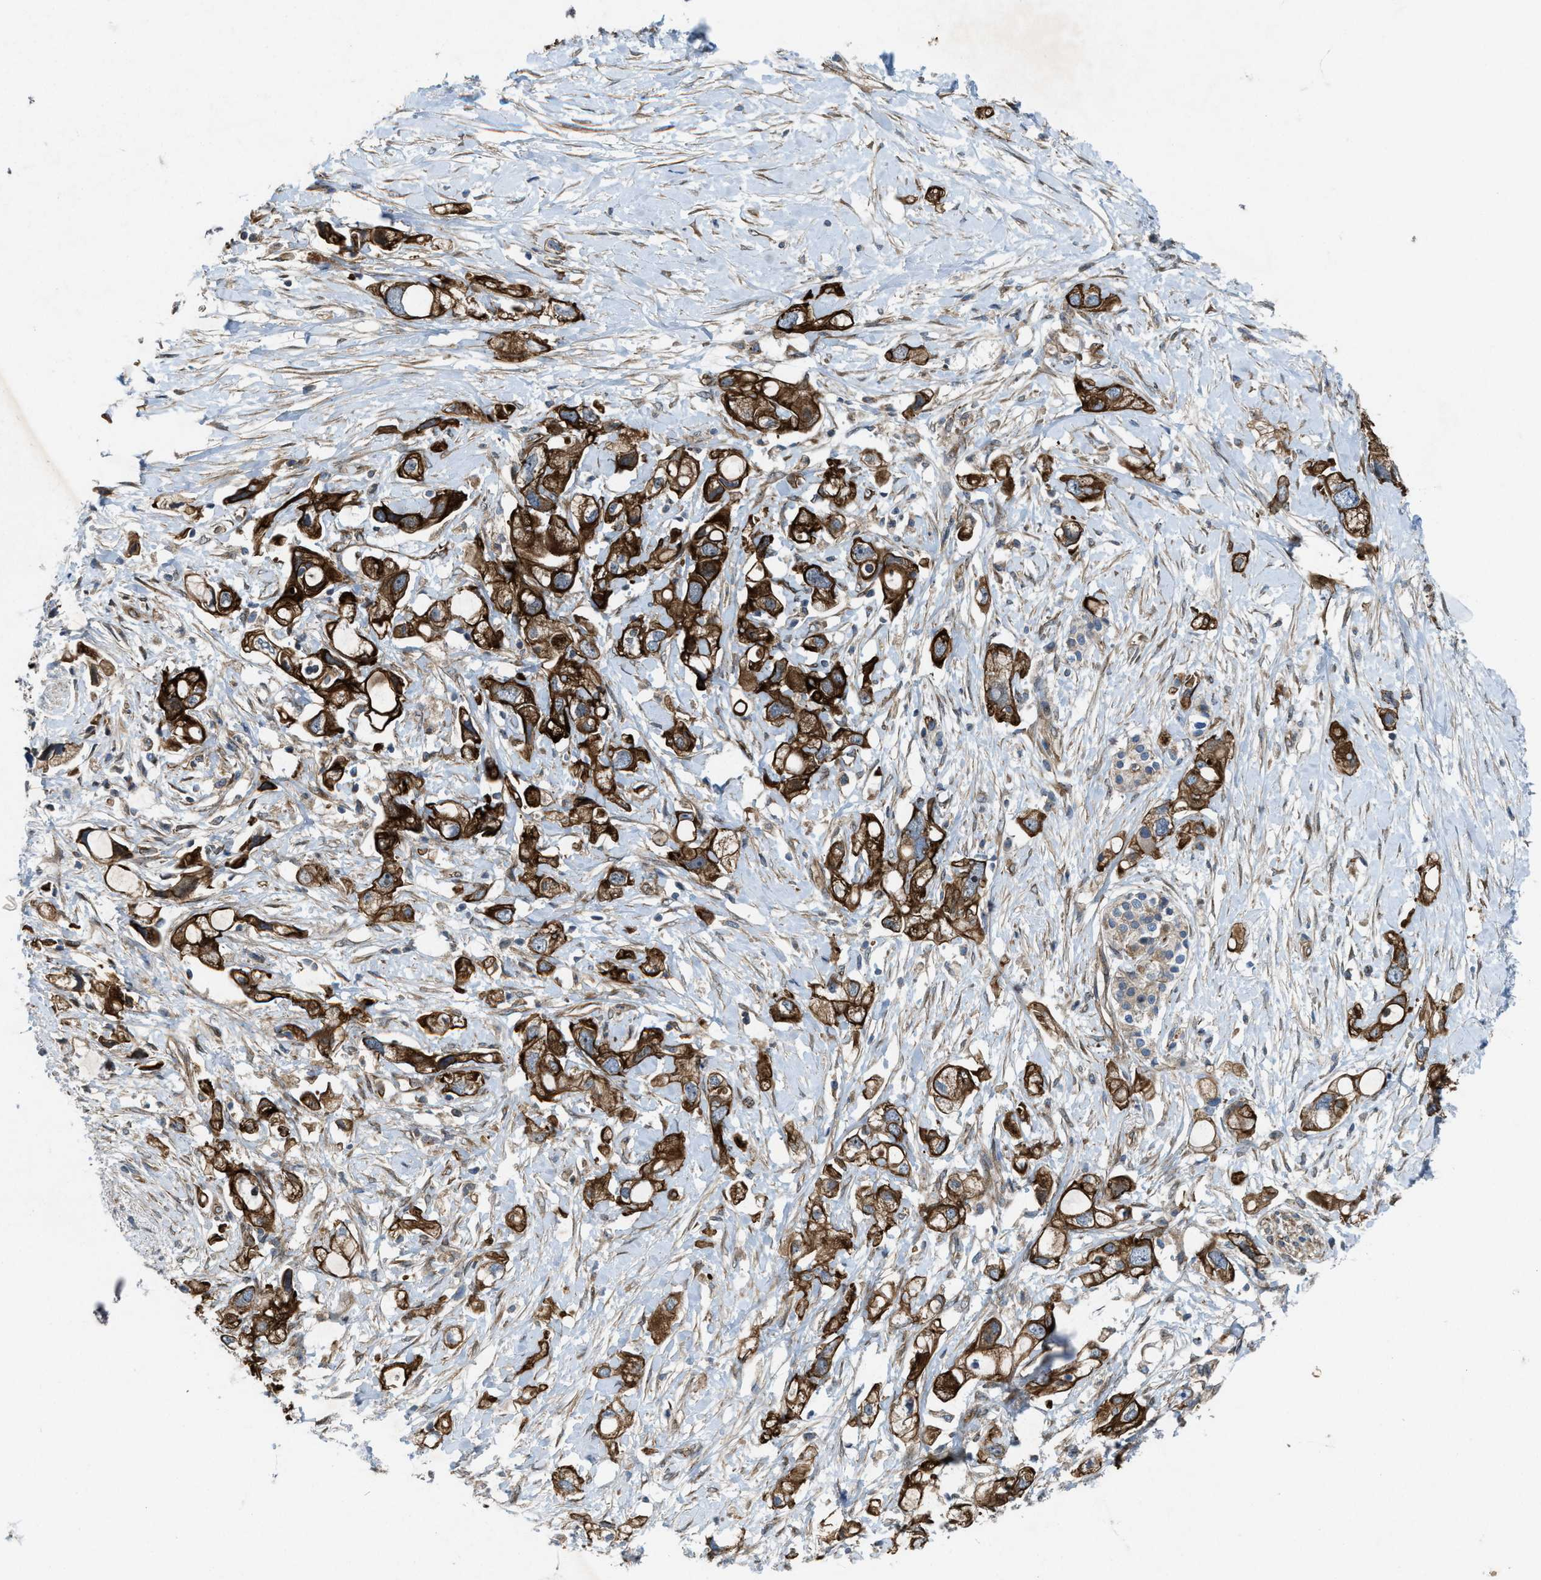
{"staining": {"intensity": "strong", "quantity": ">75%", "location": "cytoplasmic/membranous"}, "tissue": "pancreatic cancer", "cell_type": "Tumor cells", "image_type": "cancer", "snomed": [{"axis": "morphology", "description": "Adenocarcinoma, NOS"}, {"axis": "topography", "description": "Pancreas"}], "caption": "The image displays staining of pancreatic cancer, revealing strong cytoplasmic/membranous protein expression (brown color) within tumor cells.", "gene": "URGCP", "patient": {"sex": "female", "age": 56}}